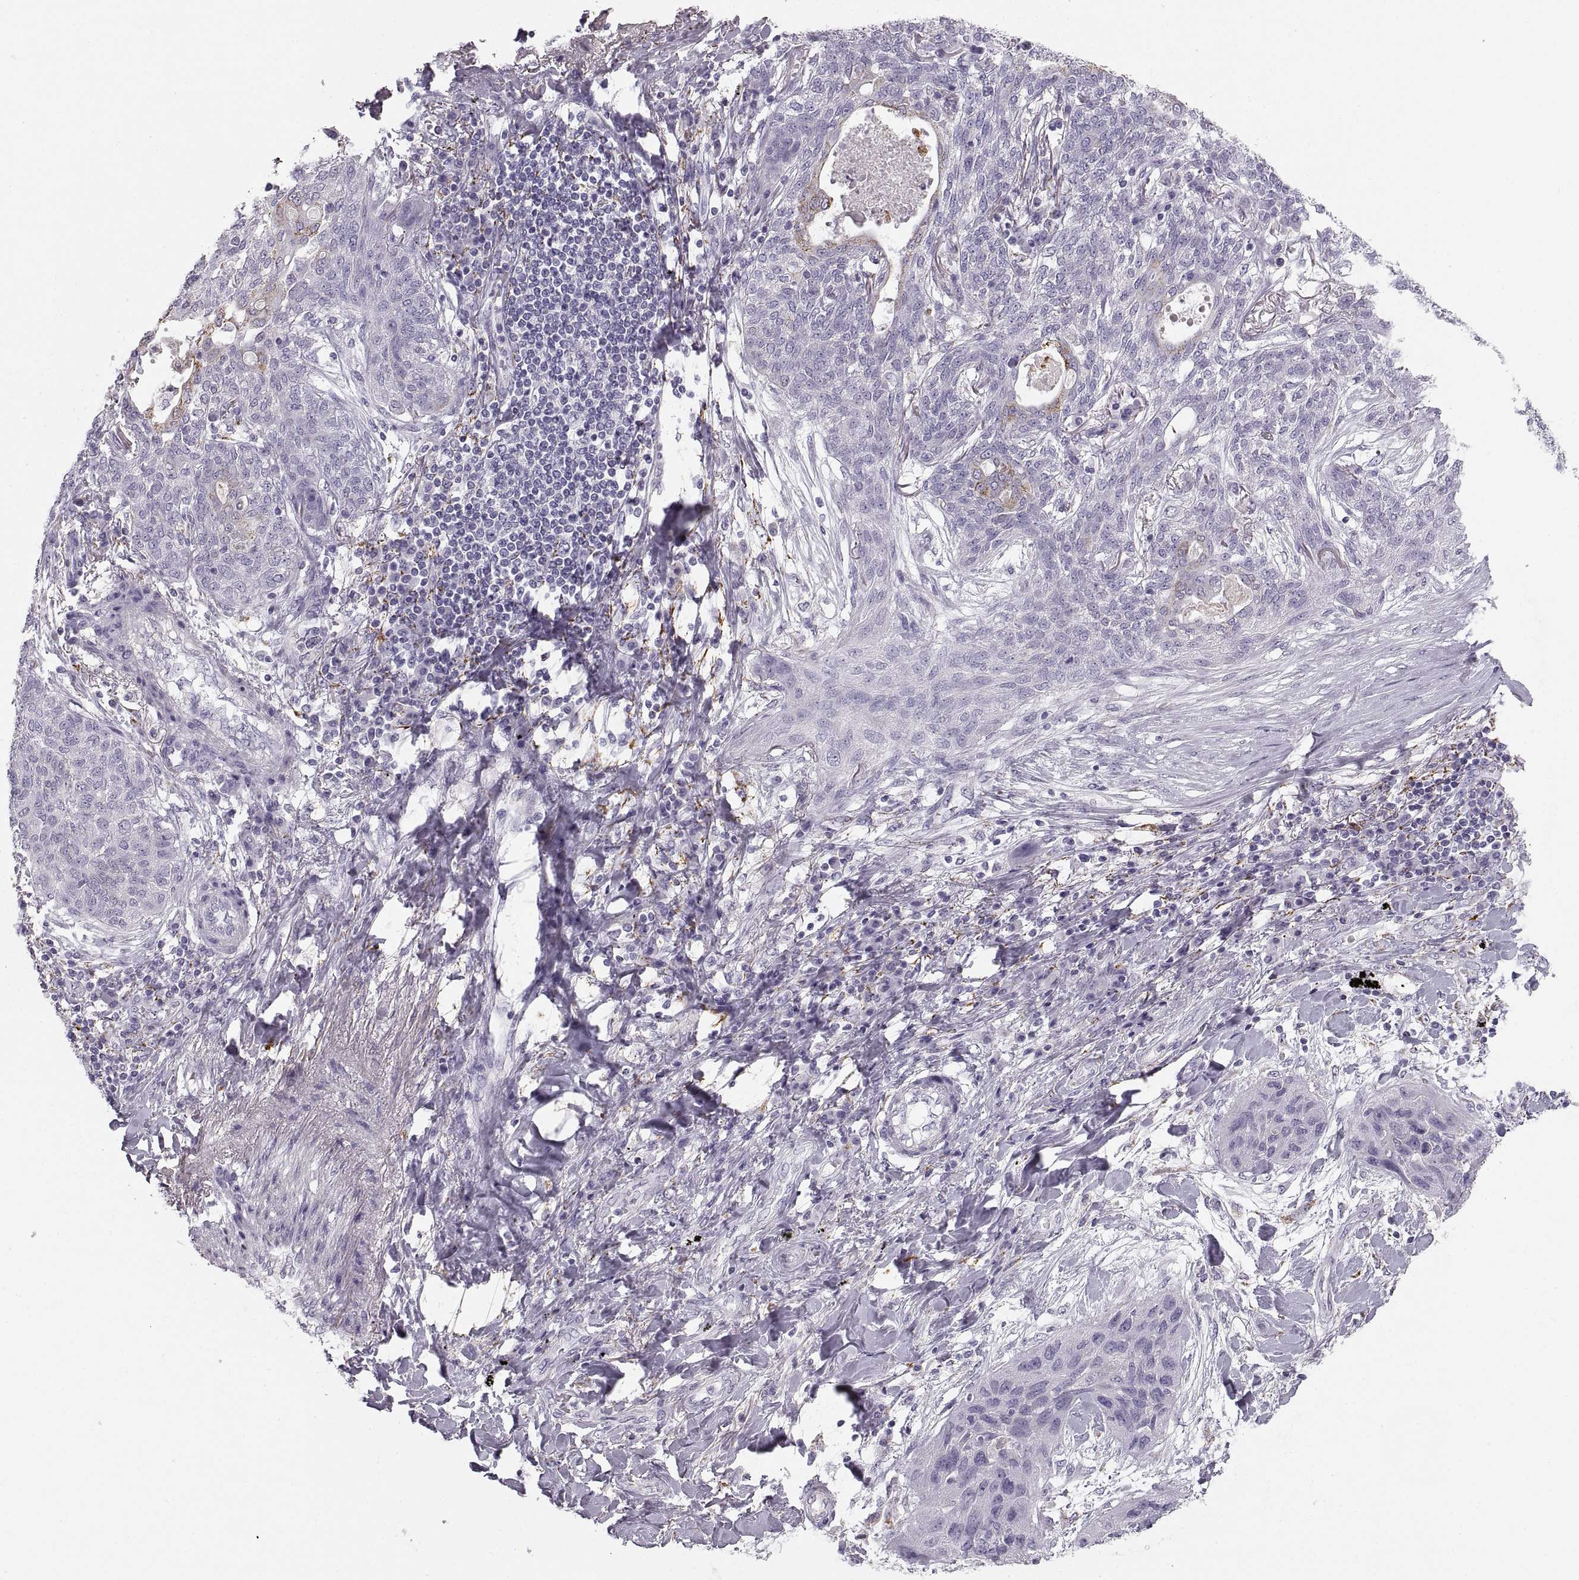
{"staining": {"intensity": "negative", "quantity": "none", "location": "none"}, "tissue": "lung cancer", "cell_type": "Tumor cells", "image_type": "cancer", "snomed": [{"axis": "morphology", "description": "Squamous cell carcinoma, NOS"}, {"axis": "topography", "description": "Lung"}], "caption": "Photomicrograph shows no protein staining in tumor cells of squamous cell carcinoma (lung) tissue.", "gene": "COL9A3", "patient": {"sex": "female", "age": 70}}